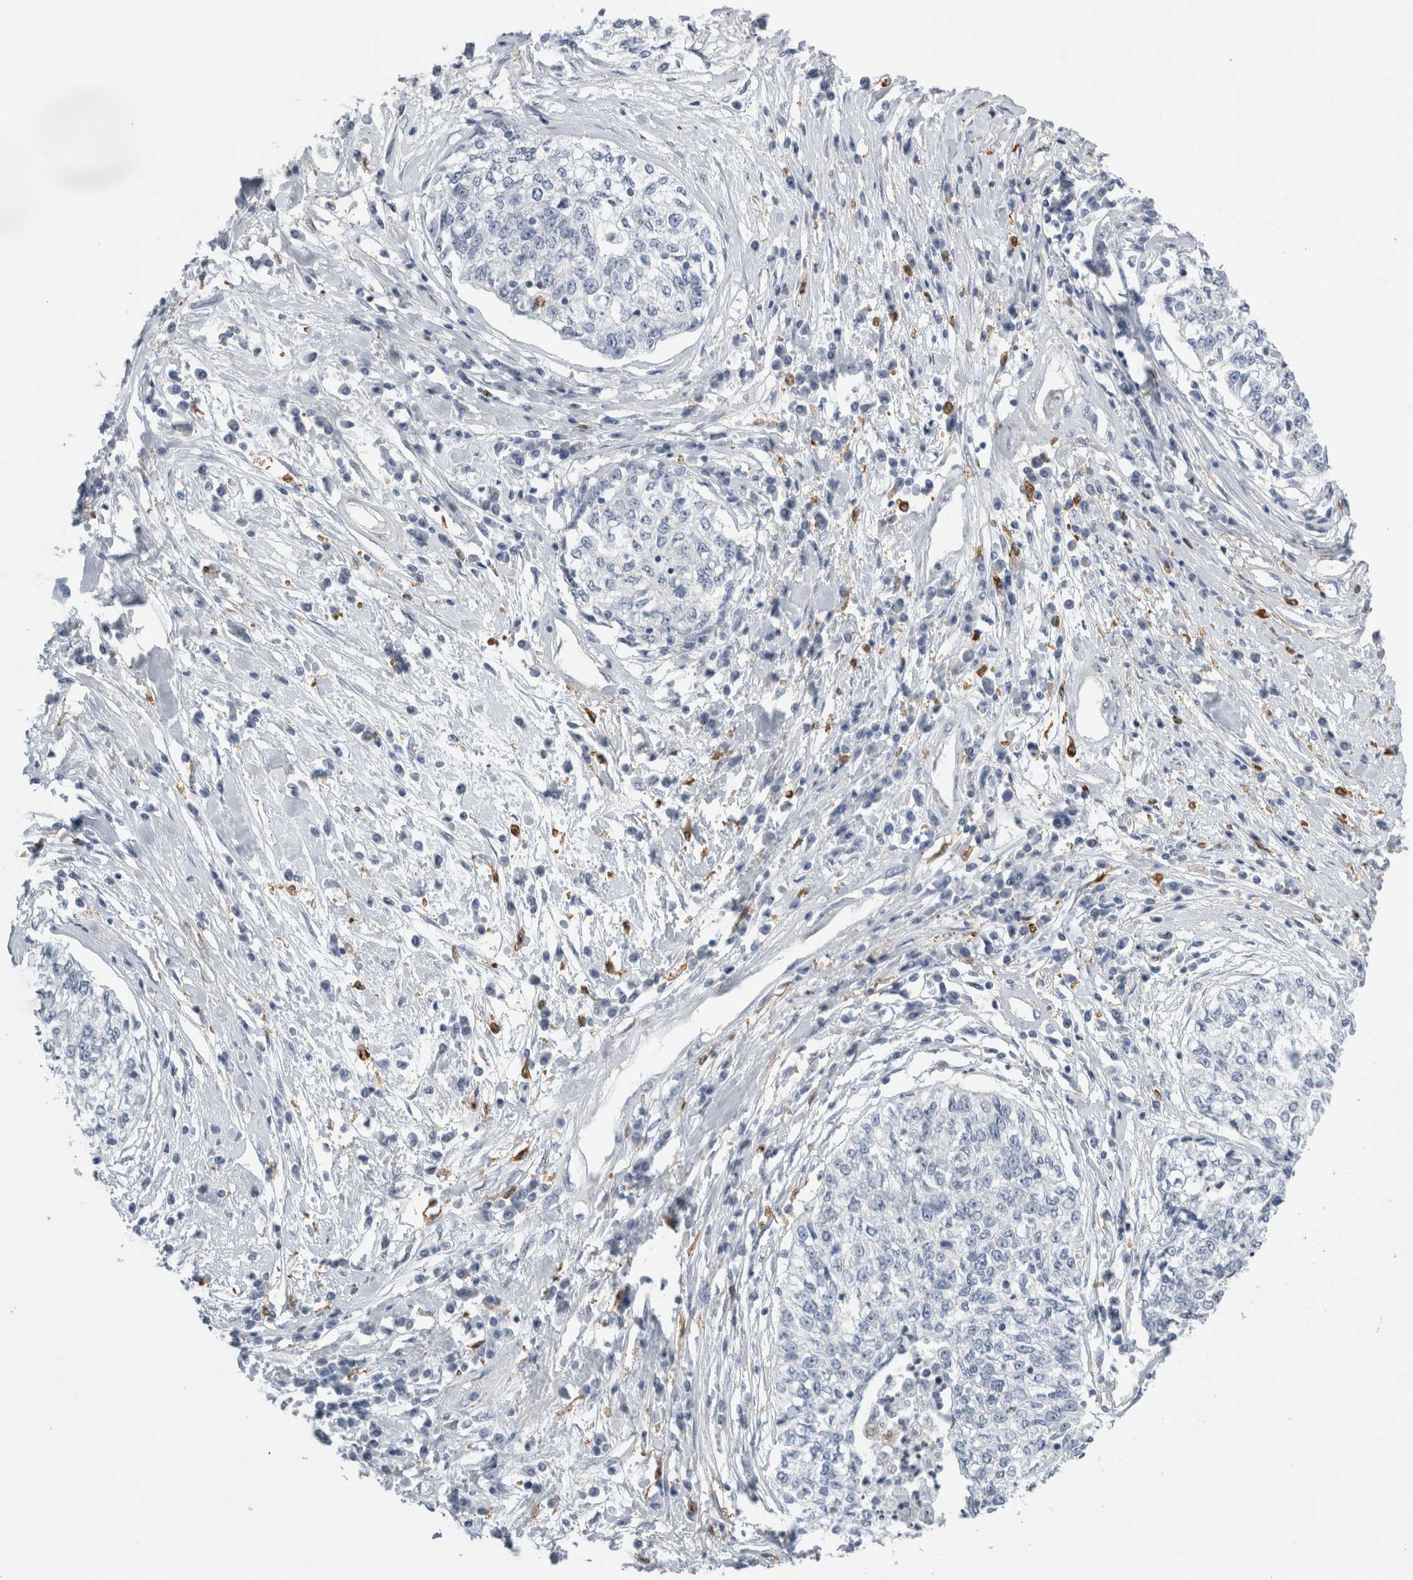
{"staining": {"intensity": "negative", "quantity": "none", "location": "none"}, "tissue": "cervical cancer", "cell_type": "Tumor cells", "image_type": "cancer", "snomed": [{"axis": "morphology", "description": "Squamous cell carcinoma, NOS"}, {"axis": "topography", "description": "Cervix"}], "caption": "Tumor cells are negative for protein expression in human squamous cell carcinoma (cervical). (Brightfield microscopy of DAB immunohistochemistry at high magnification).", "gene": "SLC20A2", "patient": {"sex": "female", "age": 57}}